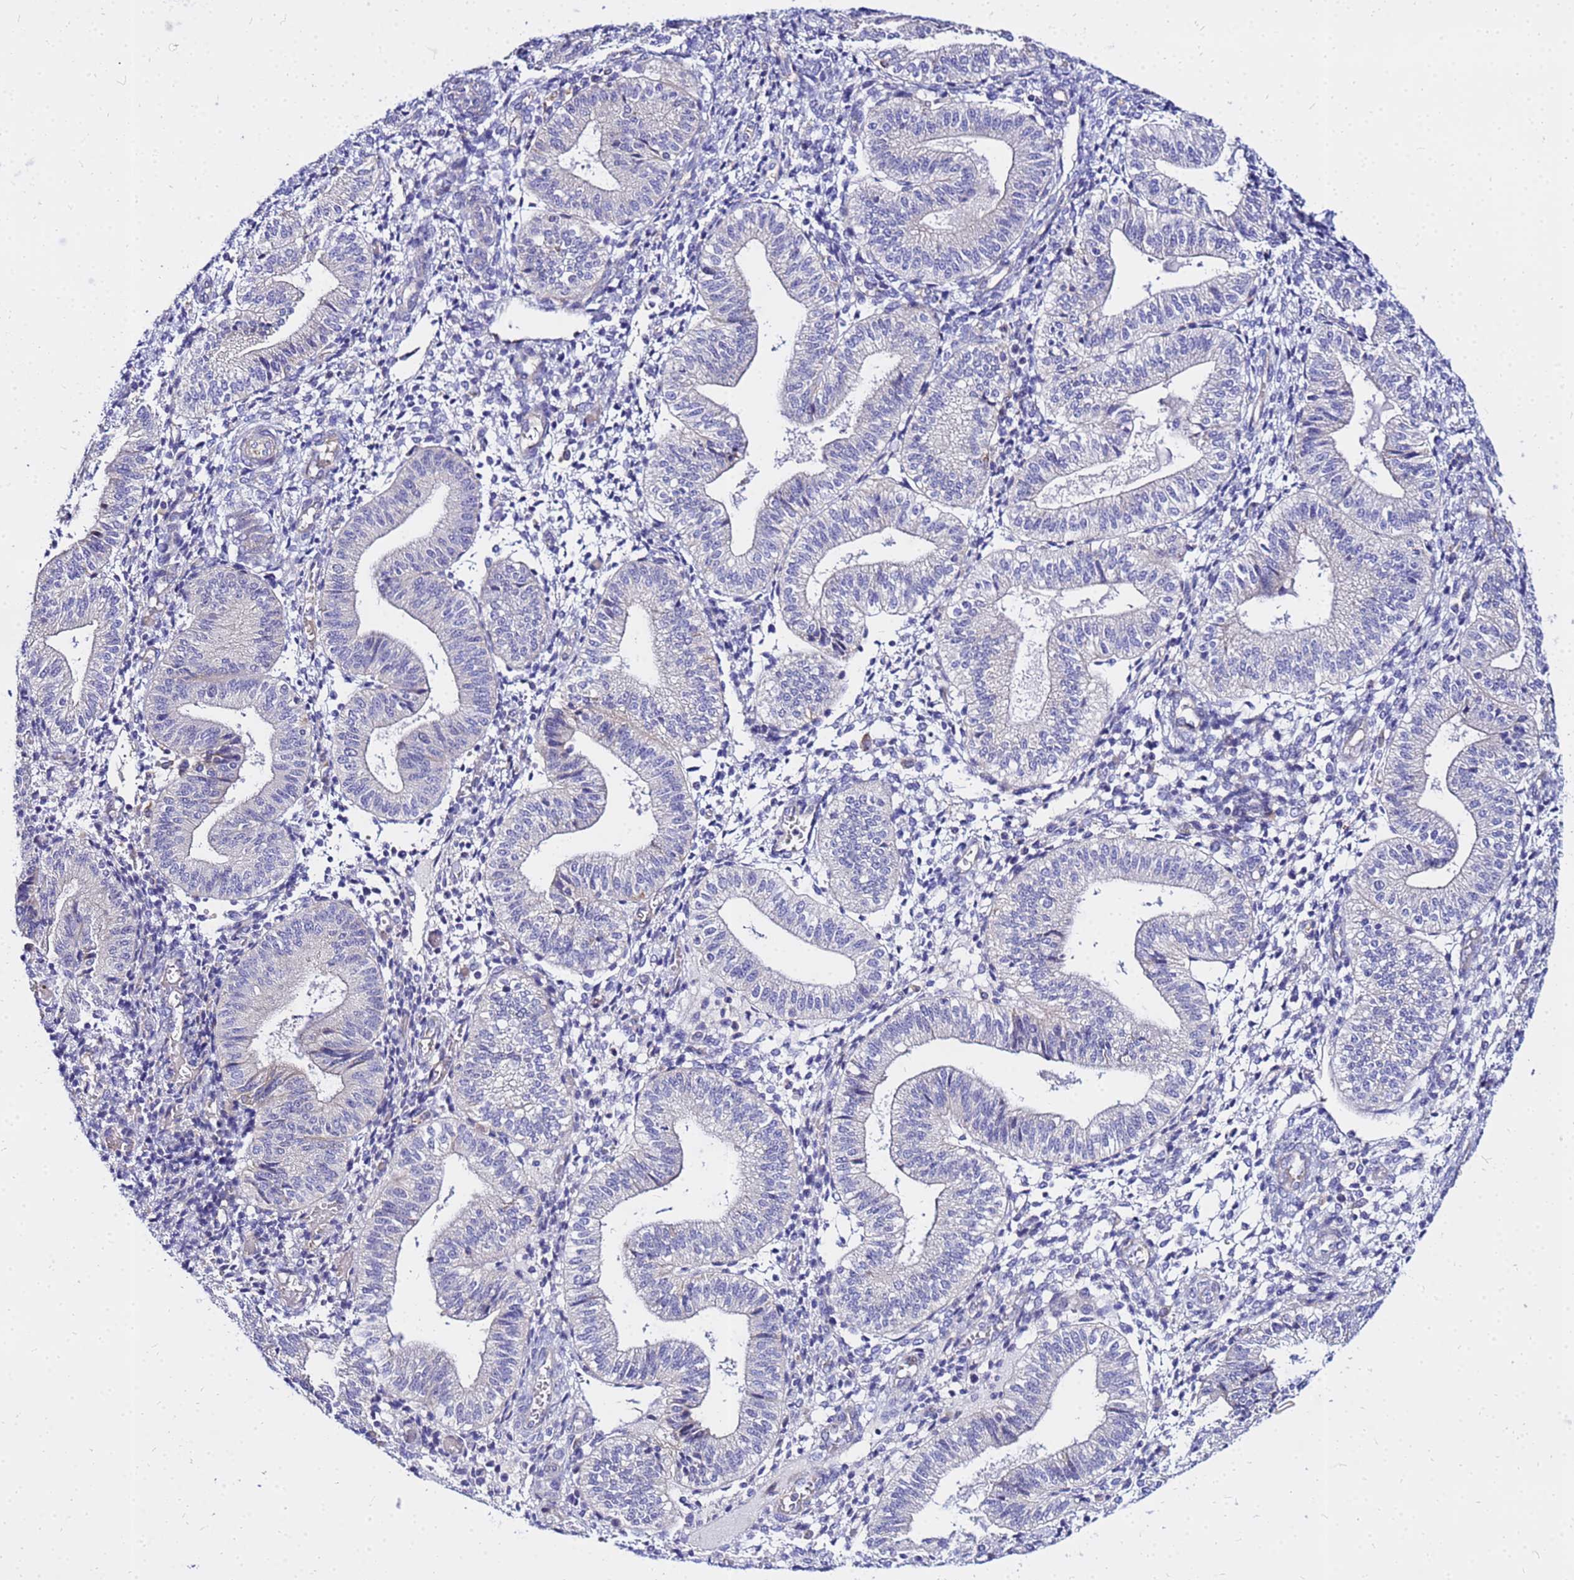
{"staining": {"intensity": "negative", "quantity": "none", "location": "none"}, "tissue": "endometrium", "cell_type": "Cells in endometrial stroma", "image_type": "normal", "snomed": [{"axis": "morphology", "description": "Normal tissue, NOS"}, {"axis": "topography", "description": "Endometrium"}], "caption": "Immunohistochemical staining of unremarkable human endometrium demonstrates no significant positivity in cells in endometrial stroma.", "gene": "HERC5", "patient": {"sex": "female", "age": 34}}